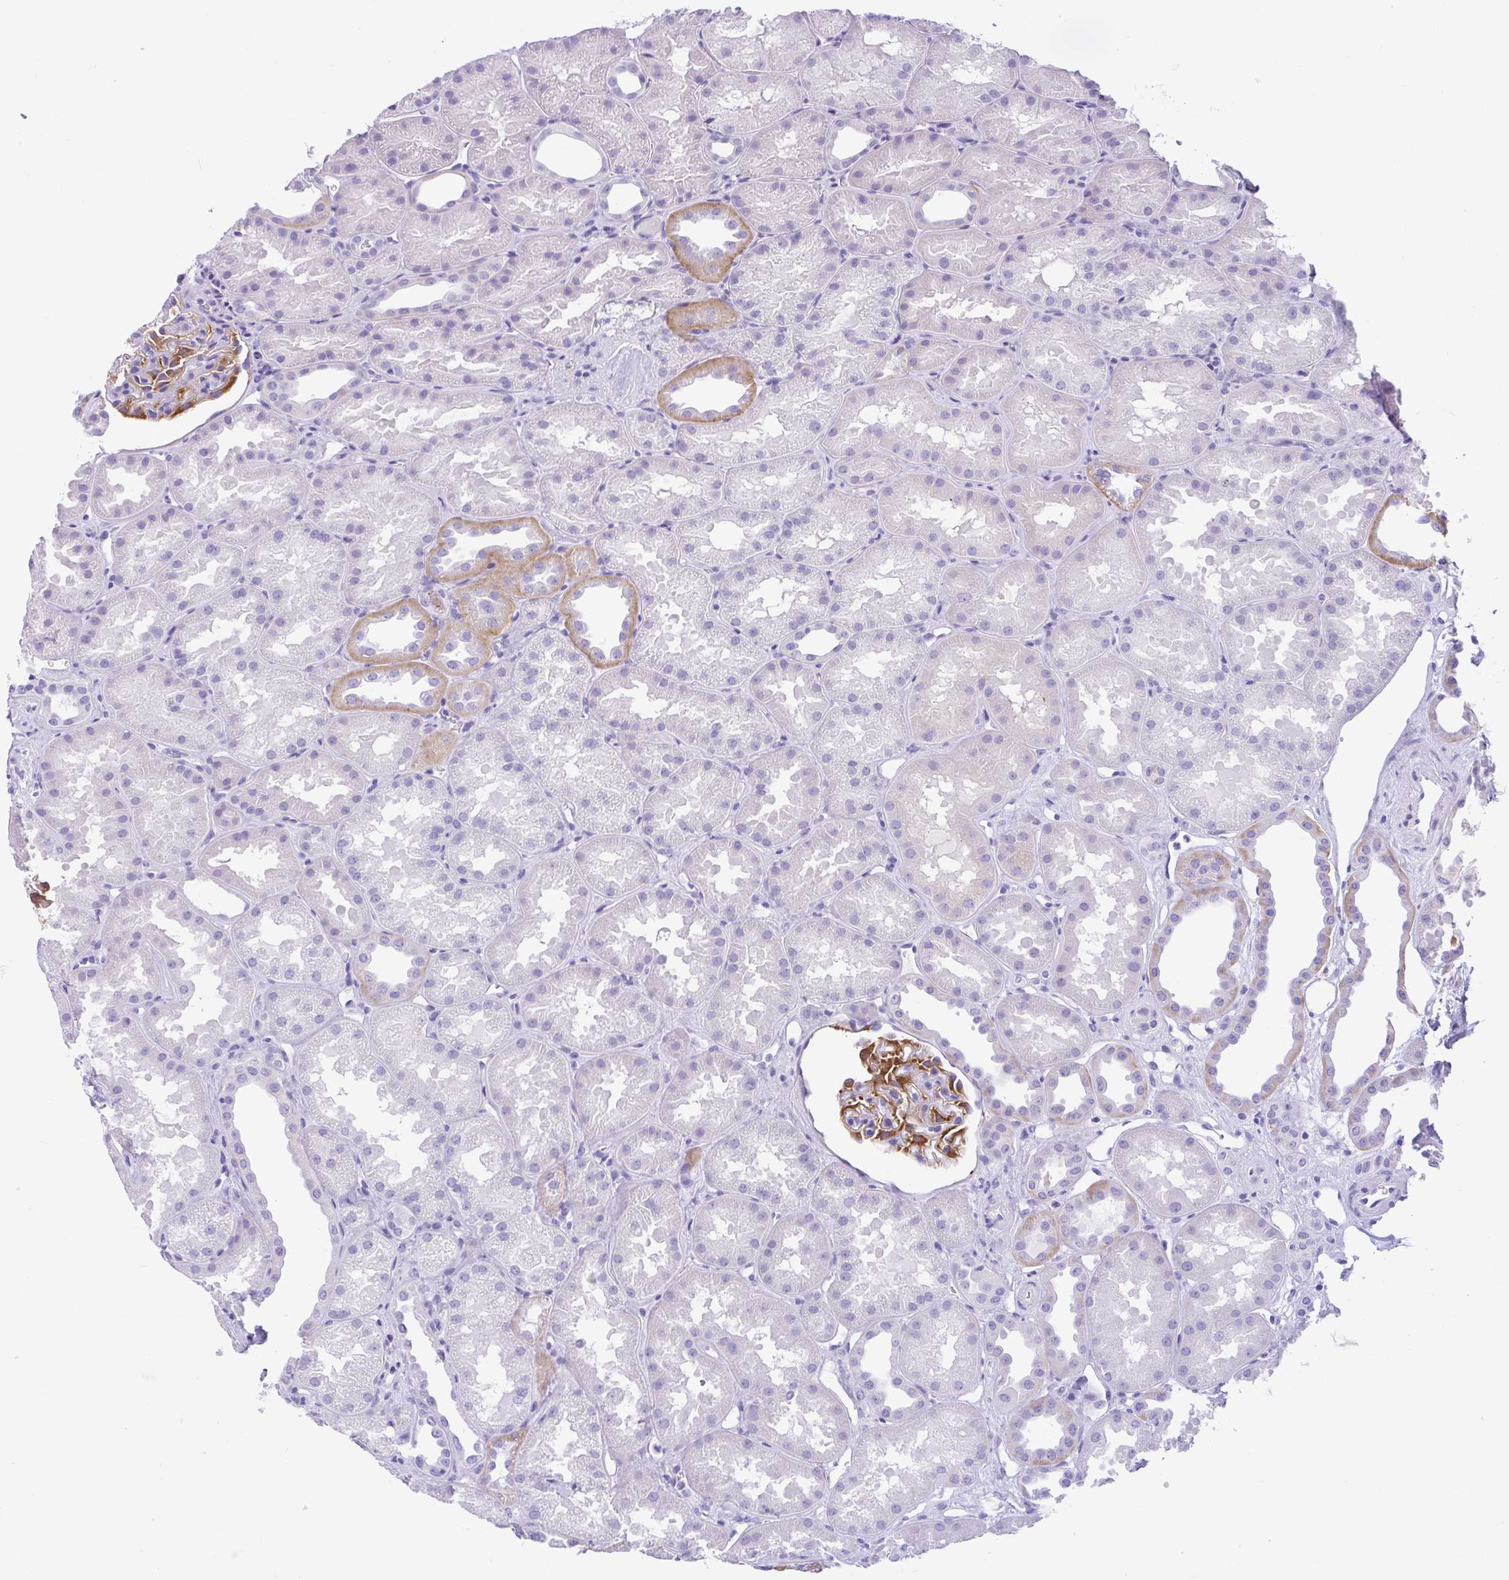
{"staining": {"intensity": "moderate", "quantity": "<25%", "location": "cytoplasmic/membranous"}, "tissue": "kidney", "cell_type": "Cells in glomeruli", "image_type": "normal", "snomed": [{"axis": "morphology", "description": "Normal tissue, NOS"}, {"axis": "topography", "description": "Kidney"}], "caption": "Immunohistochemistry histopathology image of normal kidney: human kidney stained using immunohistochemistry exhibits low levels of moderate protein expression localized specifically in the cytoplasmic/membranous of cells in glomeruli, appearing as a cytoplasmic/membranous brown color.", "gene": "ENSG00000274792", "patient": {"sex": "male", "age": 61}}